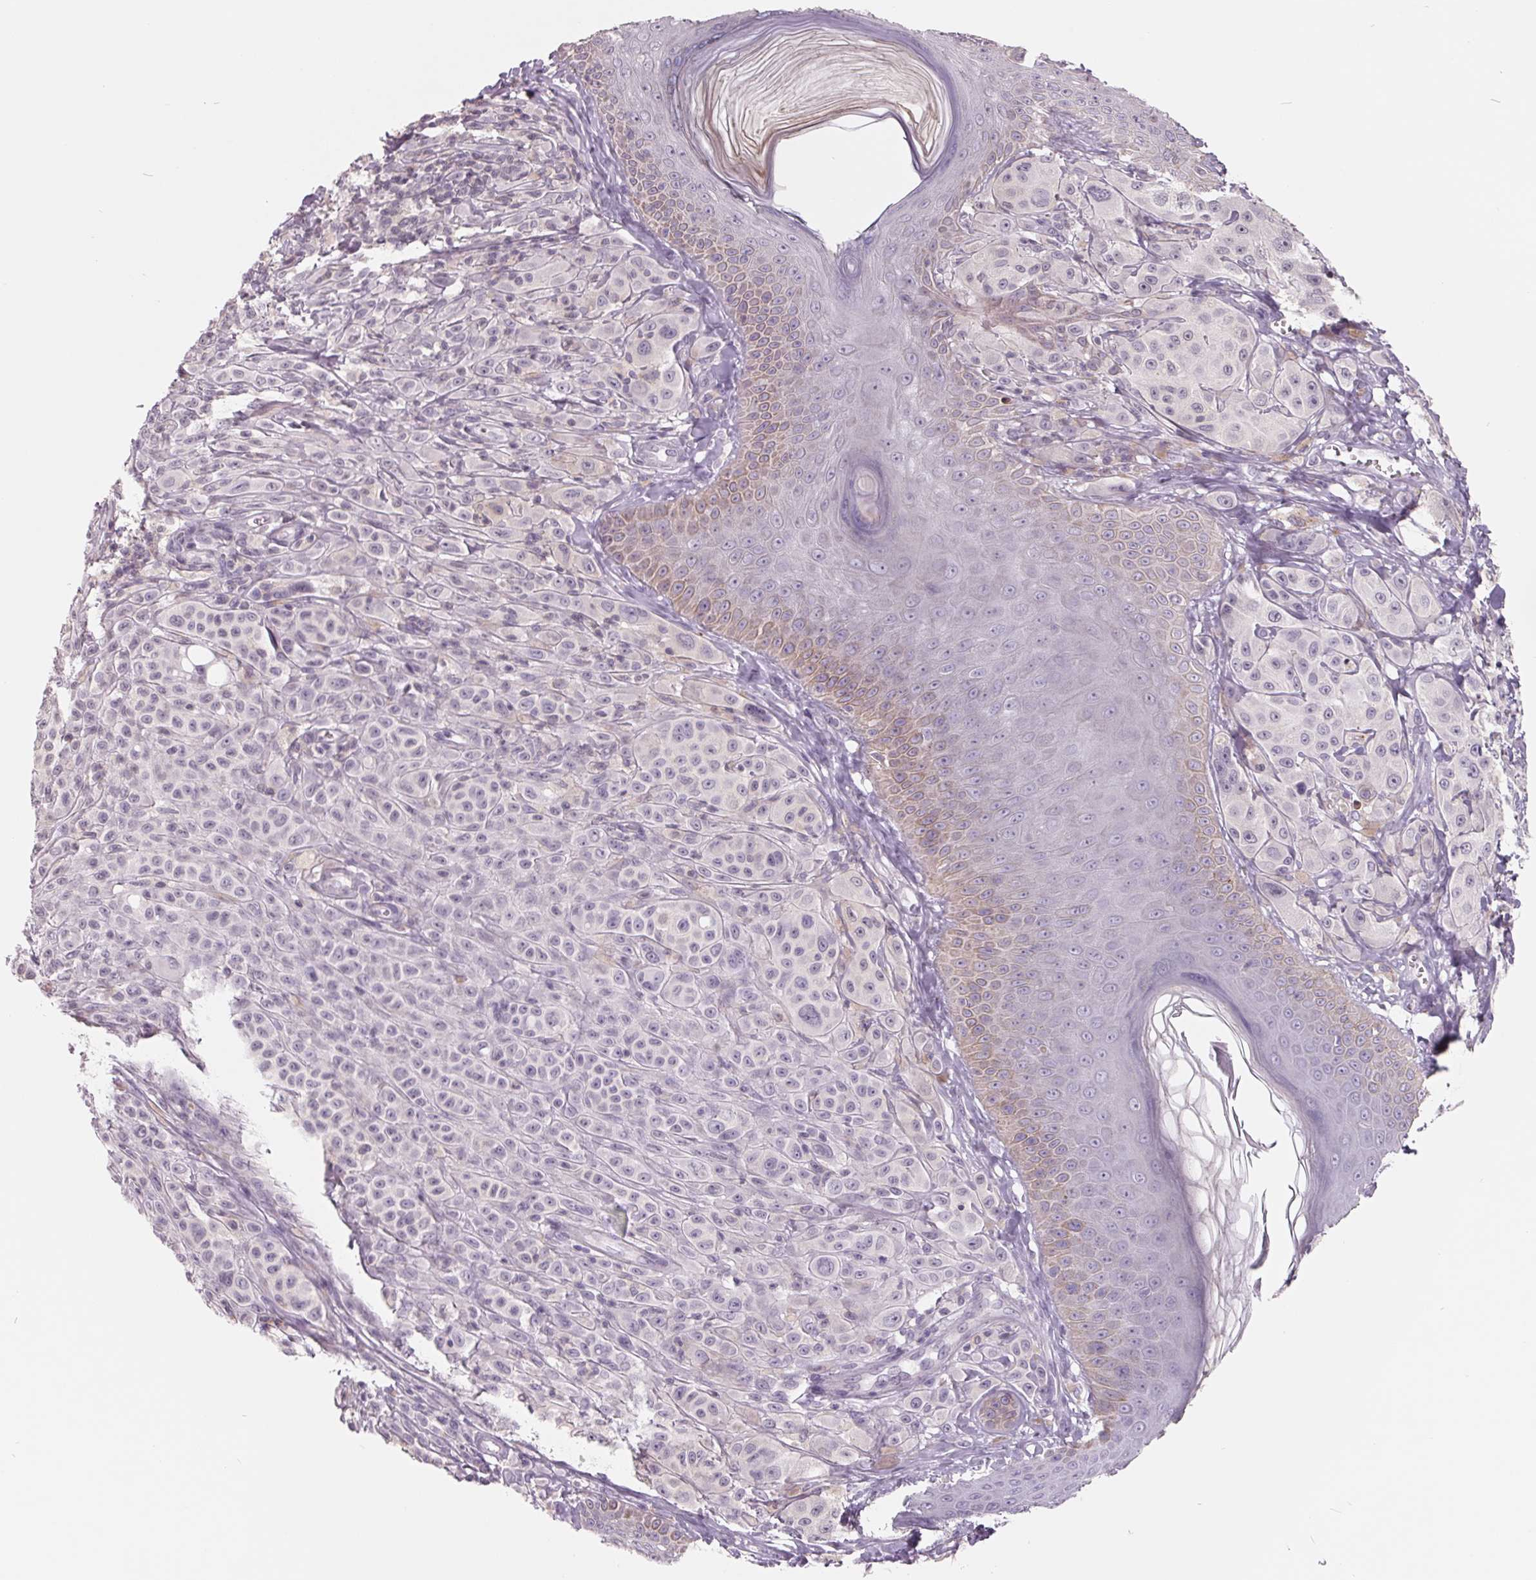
{"staining": {"intensity": "negative", "quantity": "none", "location": "none"}, "tissue": "melanoma", "cell_type": "Tumor cells", "image_type": "cancer", "snomed": [{"axis": "morphology", "description": "Malignant melanoma, NOS"}, {"axis": "topography", "description": "Skin"}], "caption": "Tumor cells show no significant expression in malignant melanoma.", "gene": "FTCD", "patient": {"sex": "male", "age": 67}}